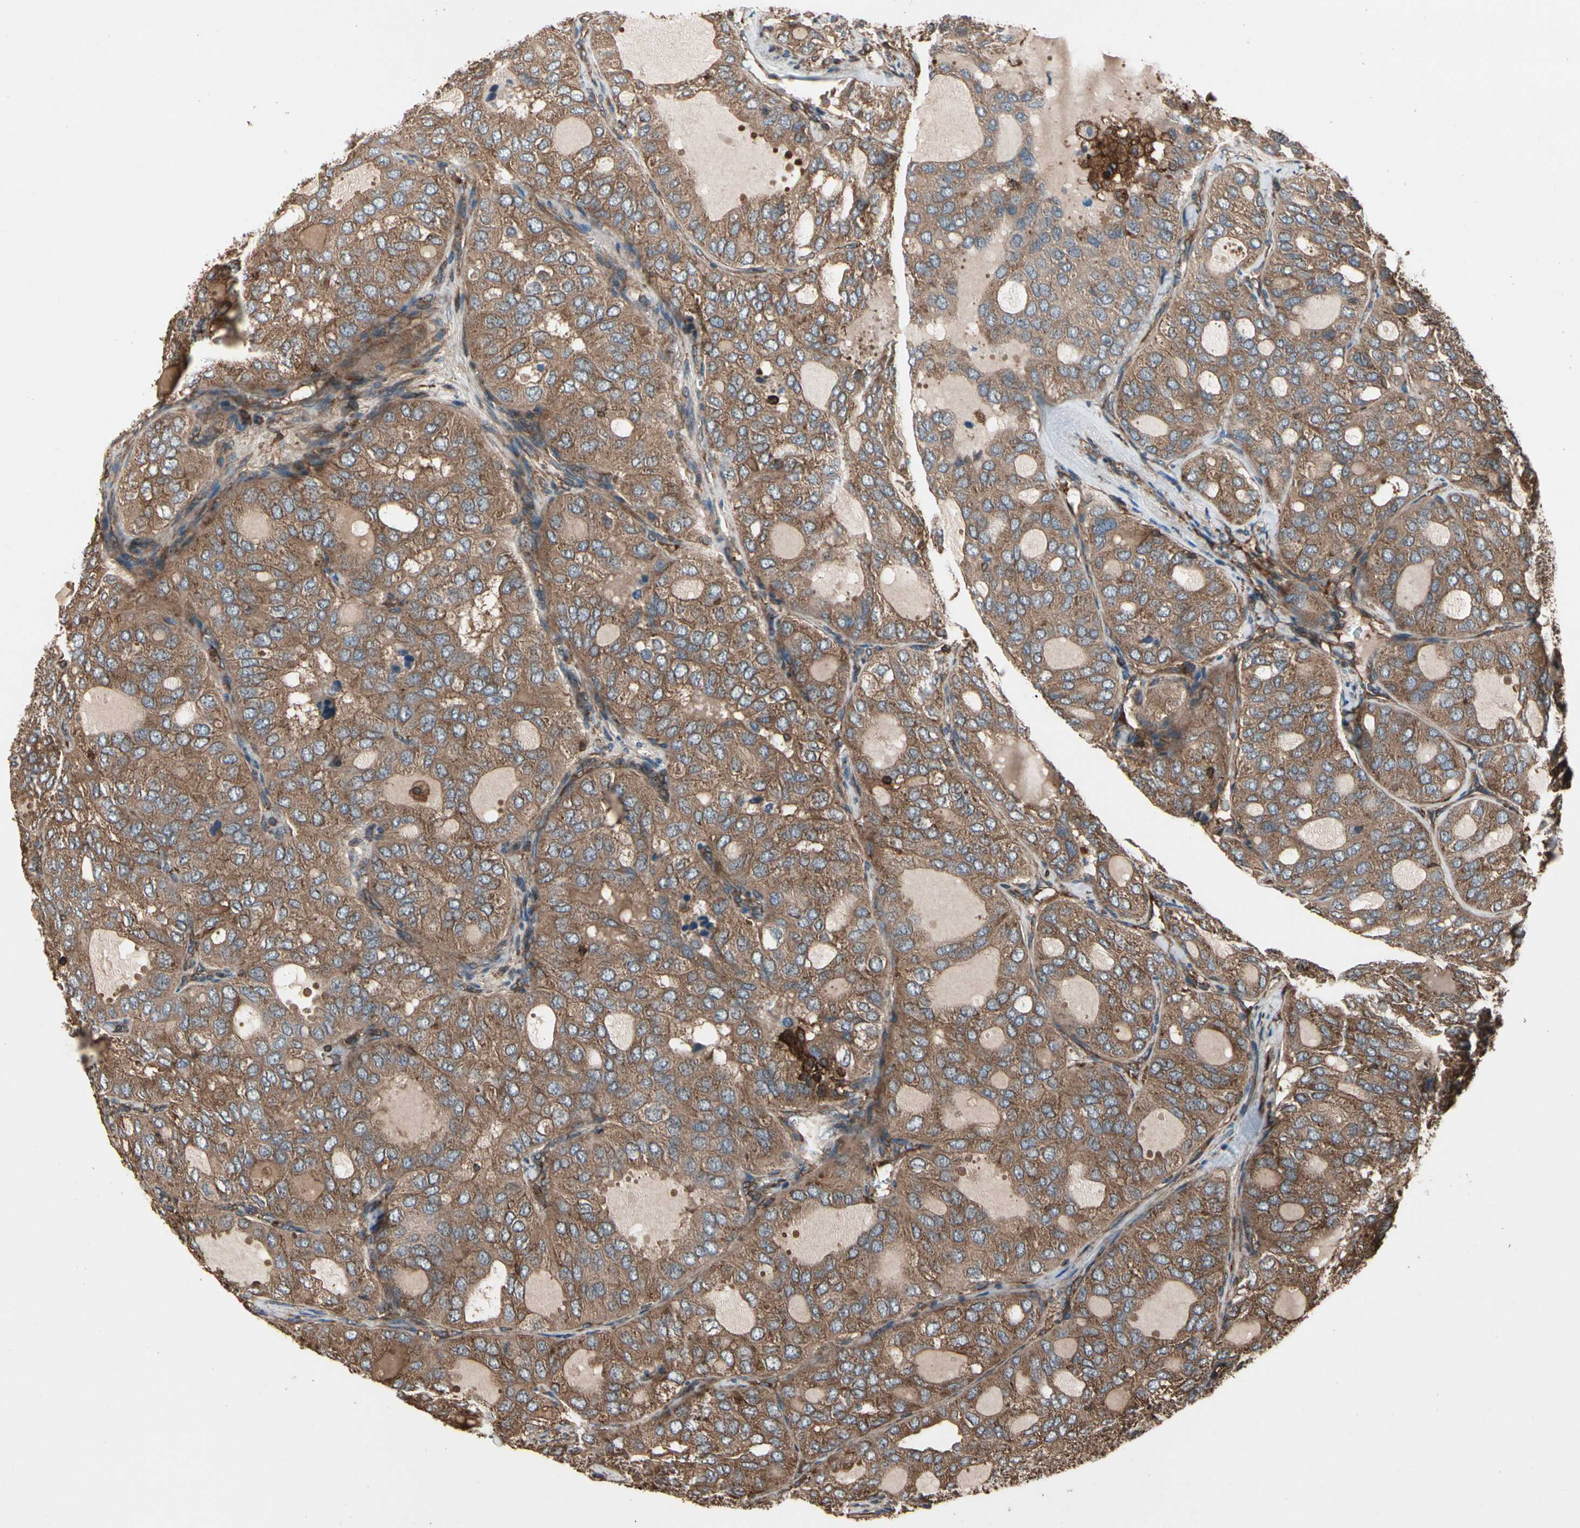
{"staining": {"intensity": "moderate", "quantity": ">75%", "location": "cytoplasmic/membranous"}, "tissue": "thyroid cancer", "cell_type": "Tumor cells", "image_type": "cancer", "snomed": [{"axis": "morphology", "description": "Follicular adenoma carcinoma, NOS"}, {"axis": "topography", "description": "Thyroid gland"}], "caption": "A brown stain labels moderate cytoplasmic/membranous expression of a protein in thyroid cancer (follicular adenoma carcinoma) tumor cells.", "gene": "AGBL2", "patient": {"sex": "male", "age": 75}}